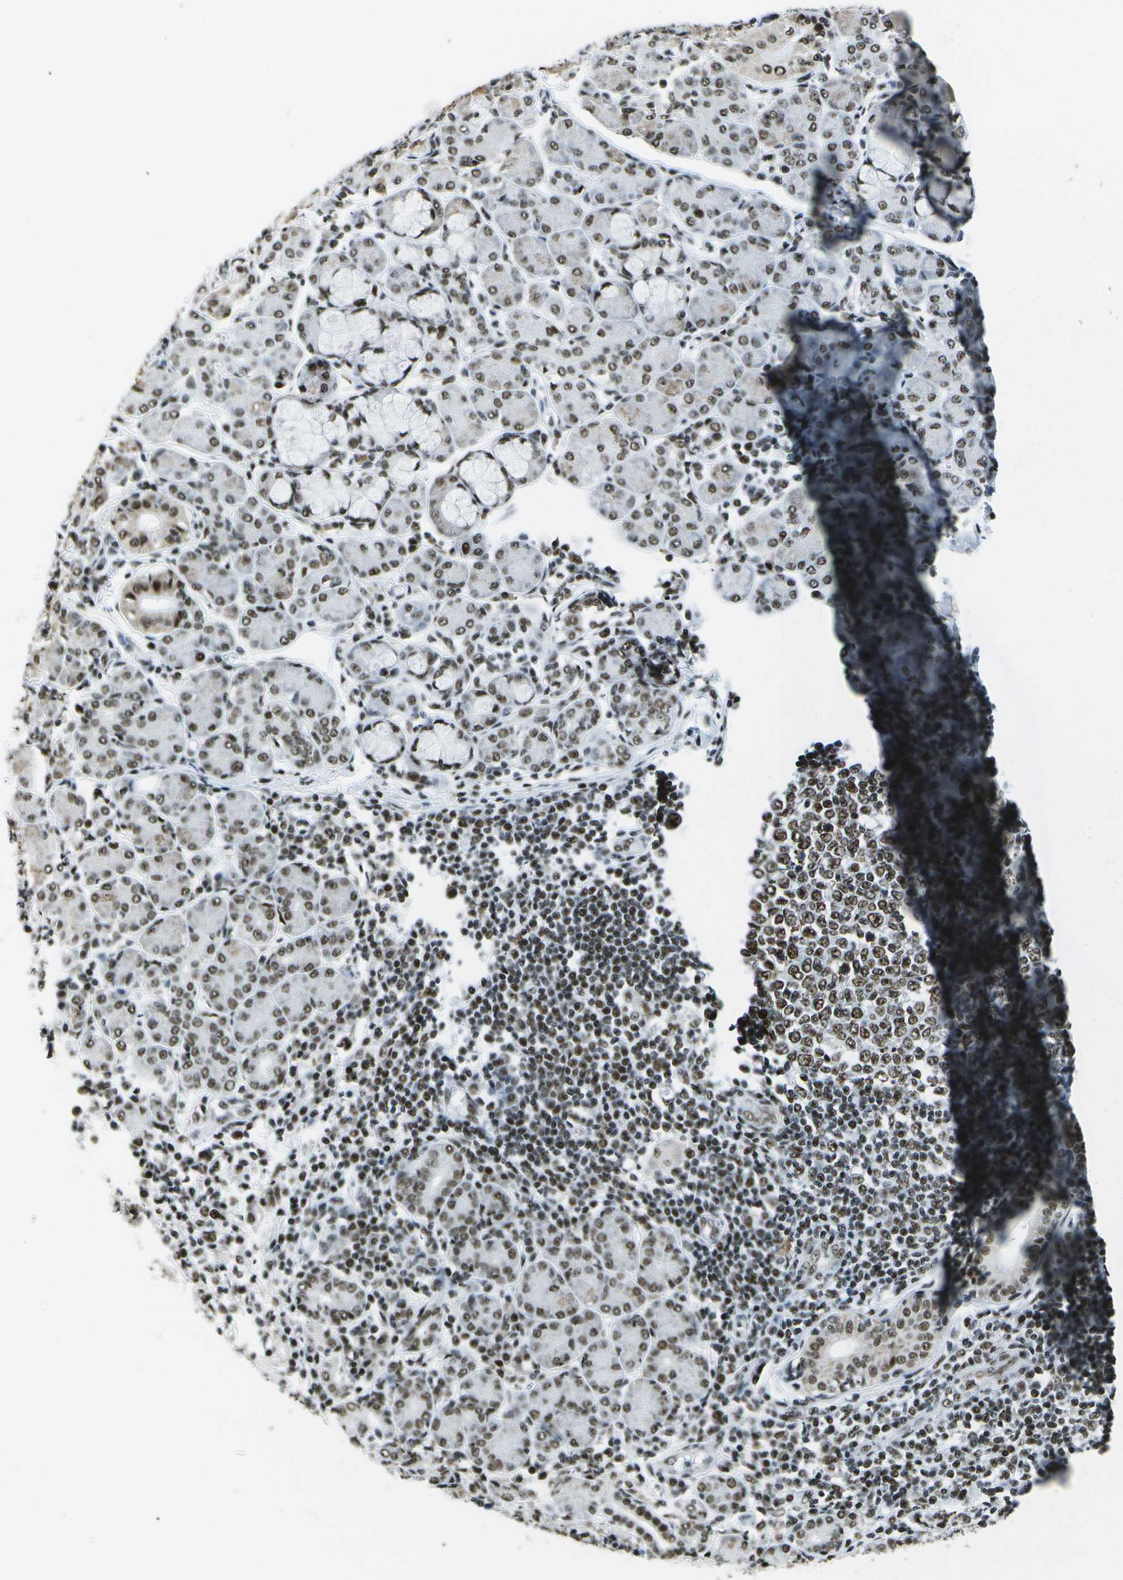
{"staining": {"intensity": "strong", "quantity": "25%-75%", "location": "nuclear"}, "tissue": "salivary gland", "cell_type": "Glandular cells", "image_type": "normal", "snomed": [{"axis": "morphology", "description": "Normal tissue, NOS"}, {"axis": "morphology", "description": "Inflammation, NOS"}, {"axis": "topography", "description": "Lymph node"}, {"axis": "topography", "description": "Salivary gland"}], "caption": "Glandular cells show high levels of strong nuclear positivity in about 25%-75% of cells in unremarkable salivary gland. (DAB = brown stain, brightfield microscopy at high magnification).", "gene": "NSRP1", "patient": {"sex": "male", "age": 3}}